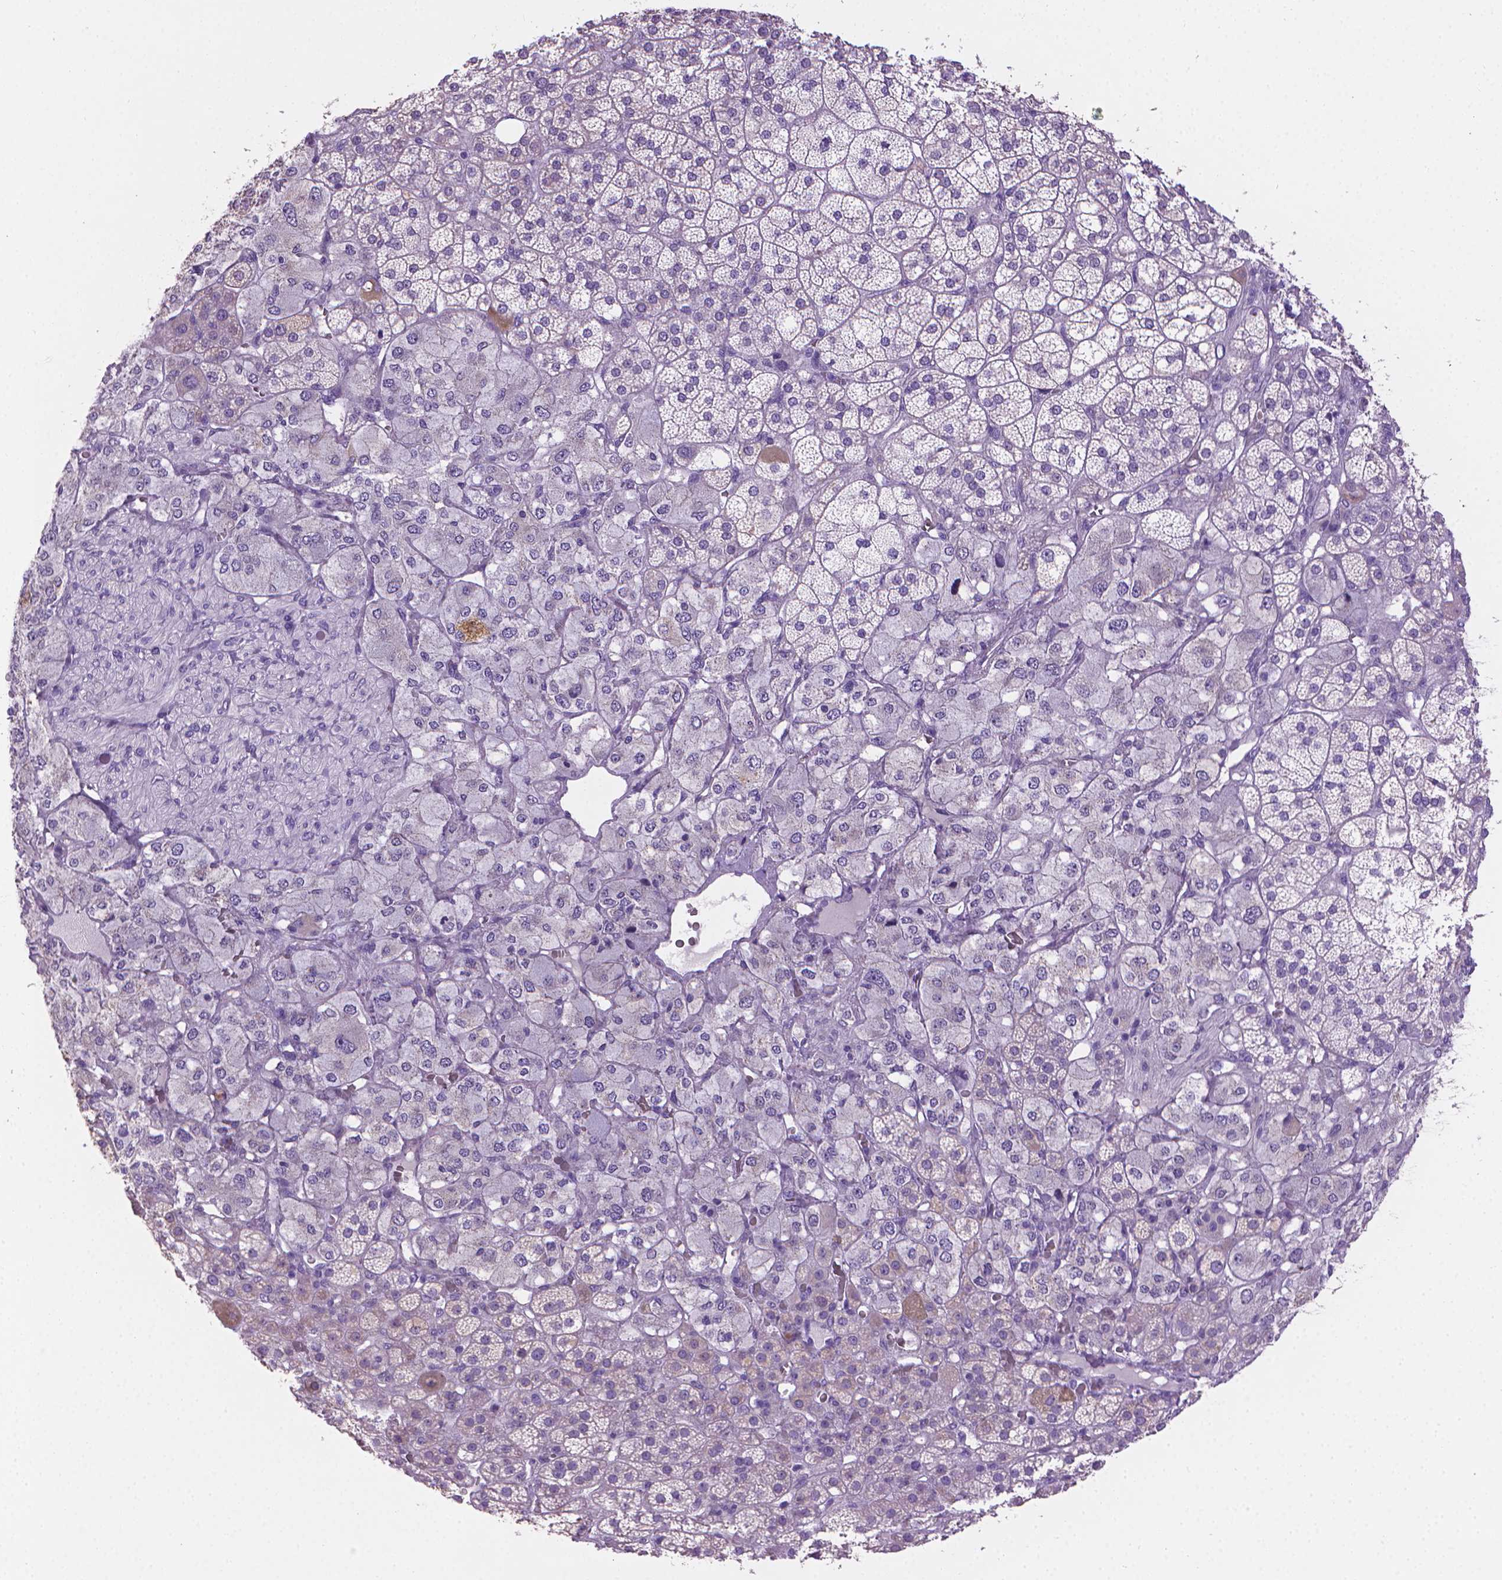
{"staining": {"intensity": "negative", "quantity": "none", "location": "none"}, "tissue": "adrenal gland", "cell_type": "Glandular cells", "image_type": "normal", "snomed": [{"axis": "morphology", "description": "Normal tissue, NOS"}, {"axis": "topography", "description": "Adrenal gland"}], "caption": "This image is of unremarkable adrenal gland stained with immunohistochemistry (IHC) to label a protein in brown with the nuclei are counter-stained blue. There is no expression in glandular cells.", "gene": "PNMA2", "patient": {"sex": "female", "age": 60}}